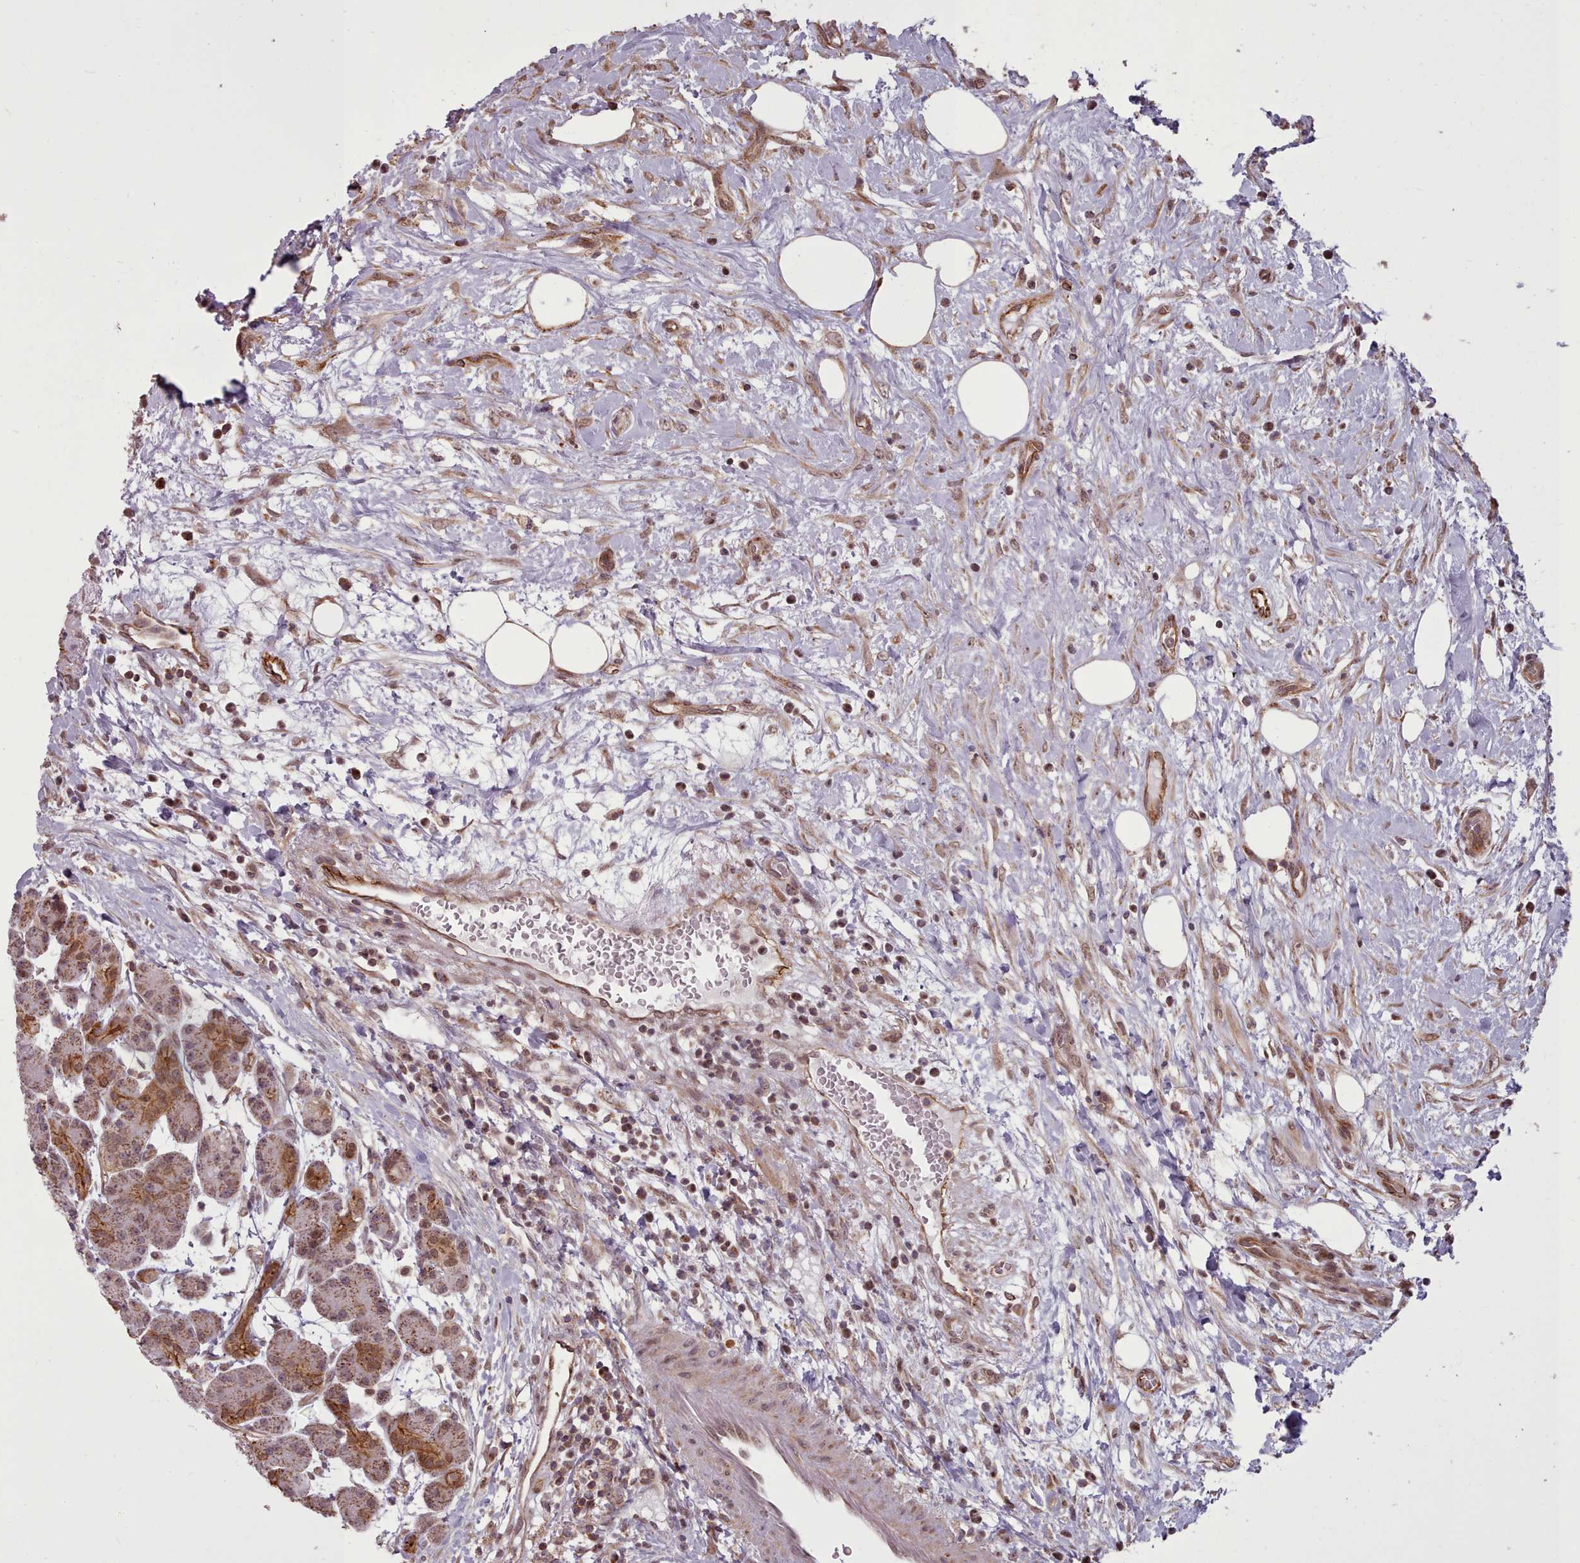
{"staining": {"intensity": "strong", "quantity": "<25%", "location": "cytoplasmic/membranous"}, "tissue": "pancreas", "cell_type": "Exocrine glandular cells", "image_type": "normal", "snomed": [{"axis": "morphology", "description": "Normal tissue, NOS"}, {"axis": "topography", "description": "Pancreas"}], "caption": "Immunohistochemical staining of unremarkable human pancreas shows strong cytoplasmic/membranous protein positivity in approximately <25% of exocrine glandular cells.", "gene": "ZMYM4", "patient": {"sex": "male", "age": 63}}